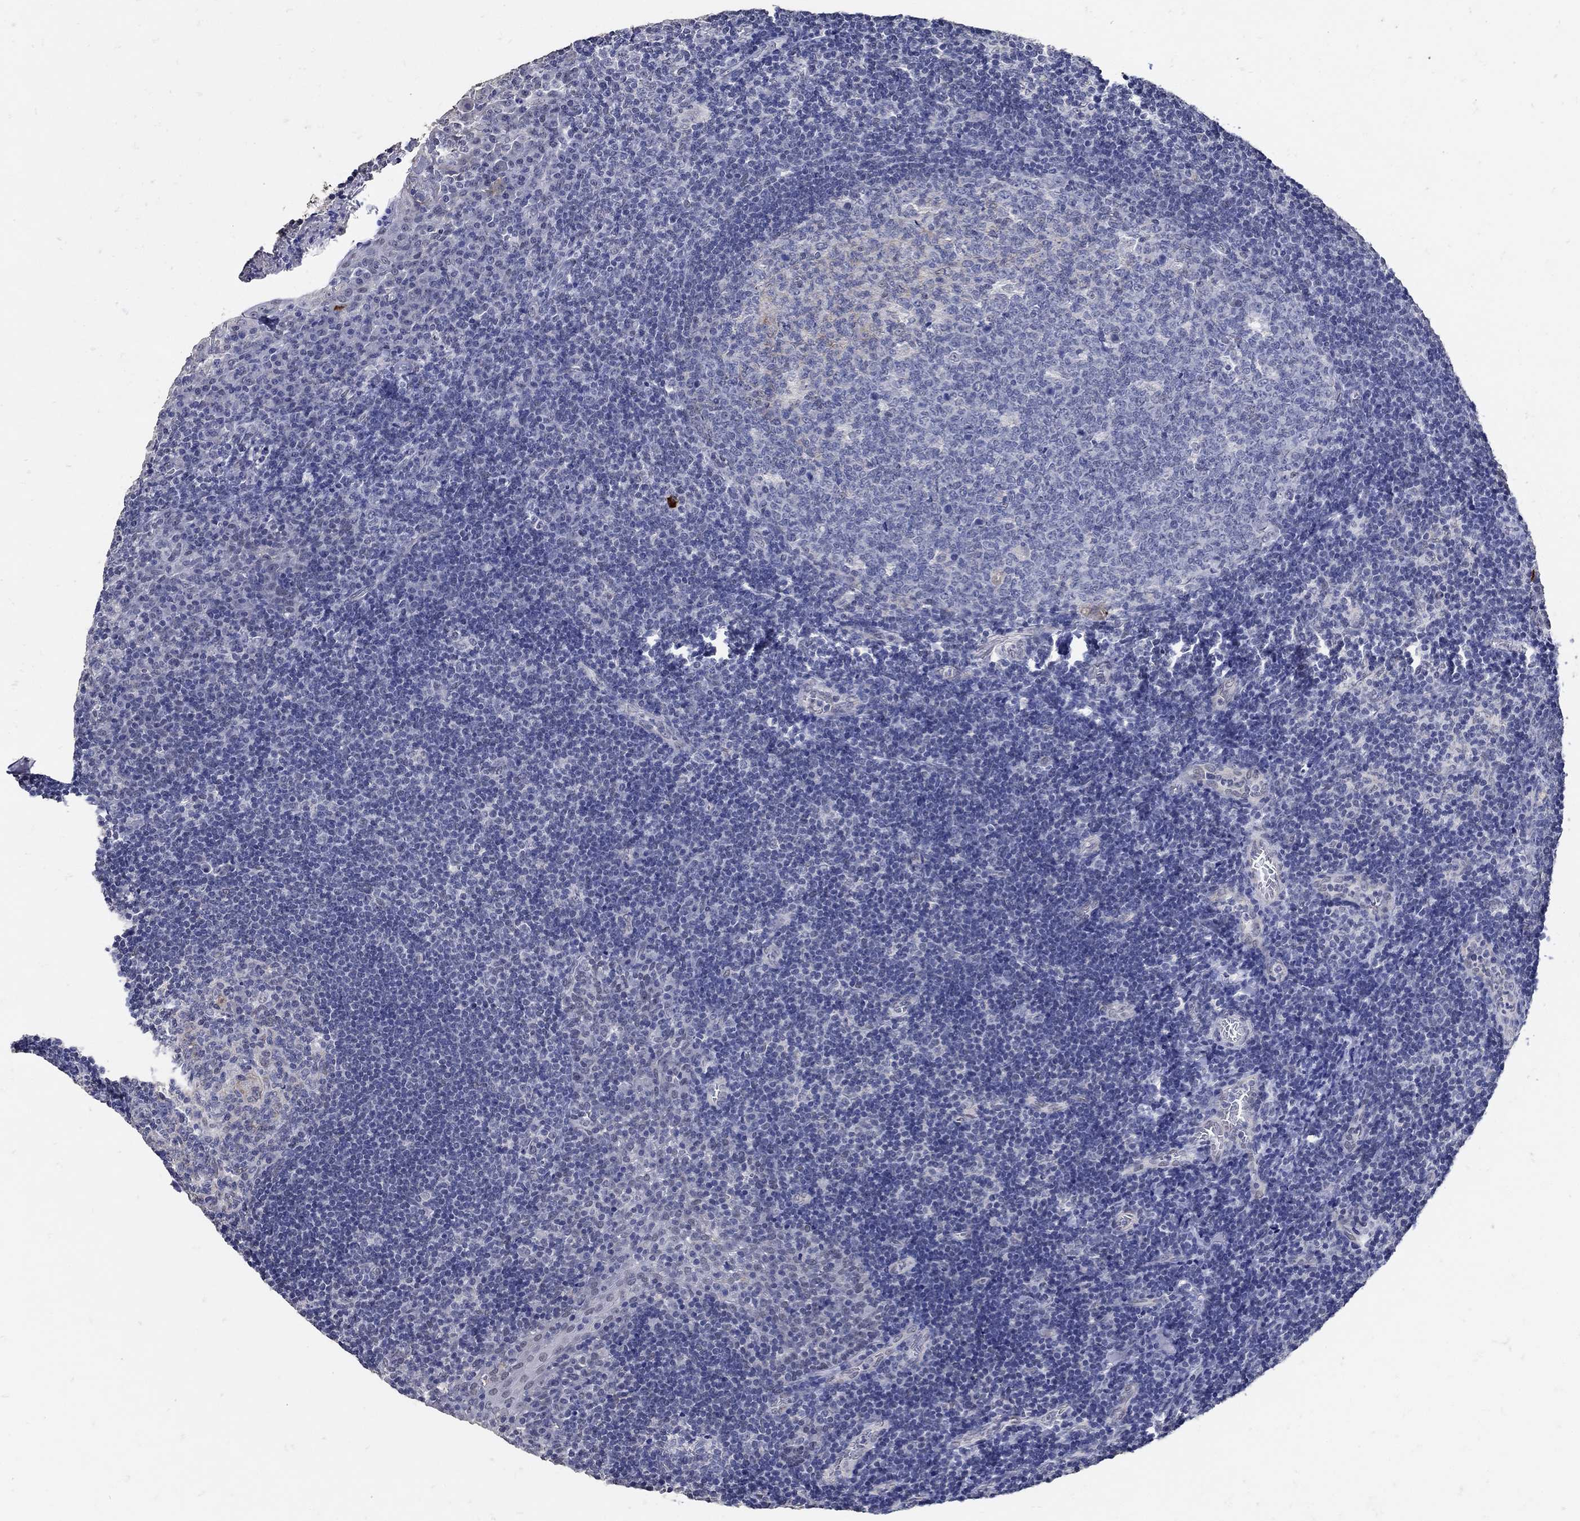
{"staining": {"intensity": "weak", "quantity": "<25%", "location": "cytoplasmic/membranous"}, "tissue": "tonsil", "cell_type": "Germinal center cells", "image_type": "normal", "snomed": [{"axis": "morphology", "description": "Normal tissue, NOS"}, {"axis": "topography", "description": "Tonsil"}], "caption": "Tonsil stained for a protein using IHC shows no expression germinal center cells.", "gene": "KCNN3", "patient": {"sex": "female", "age": 13}}